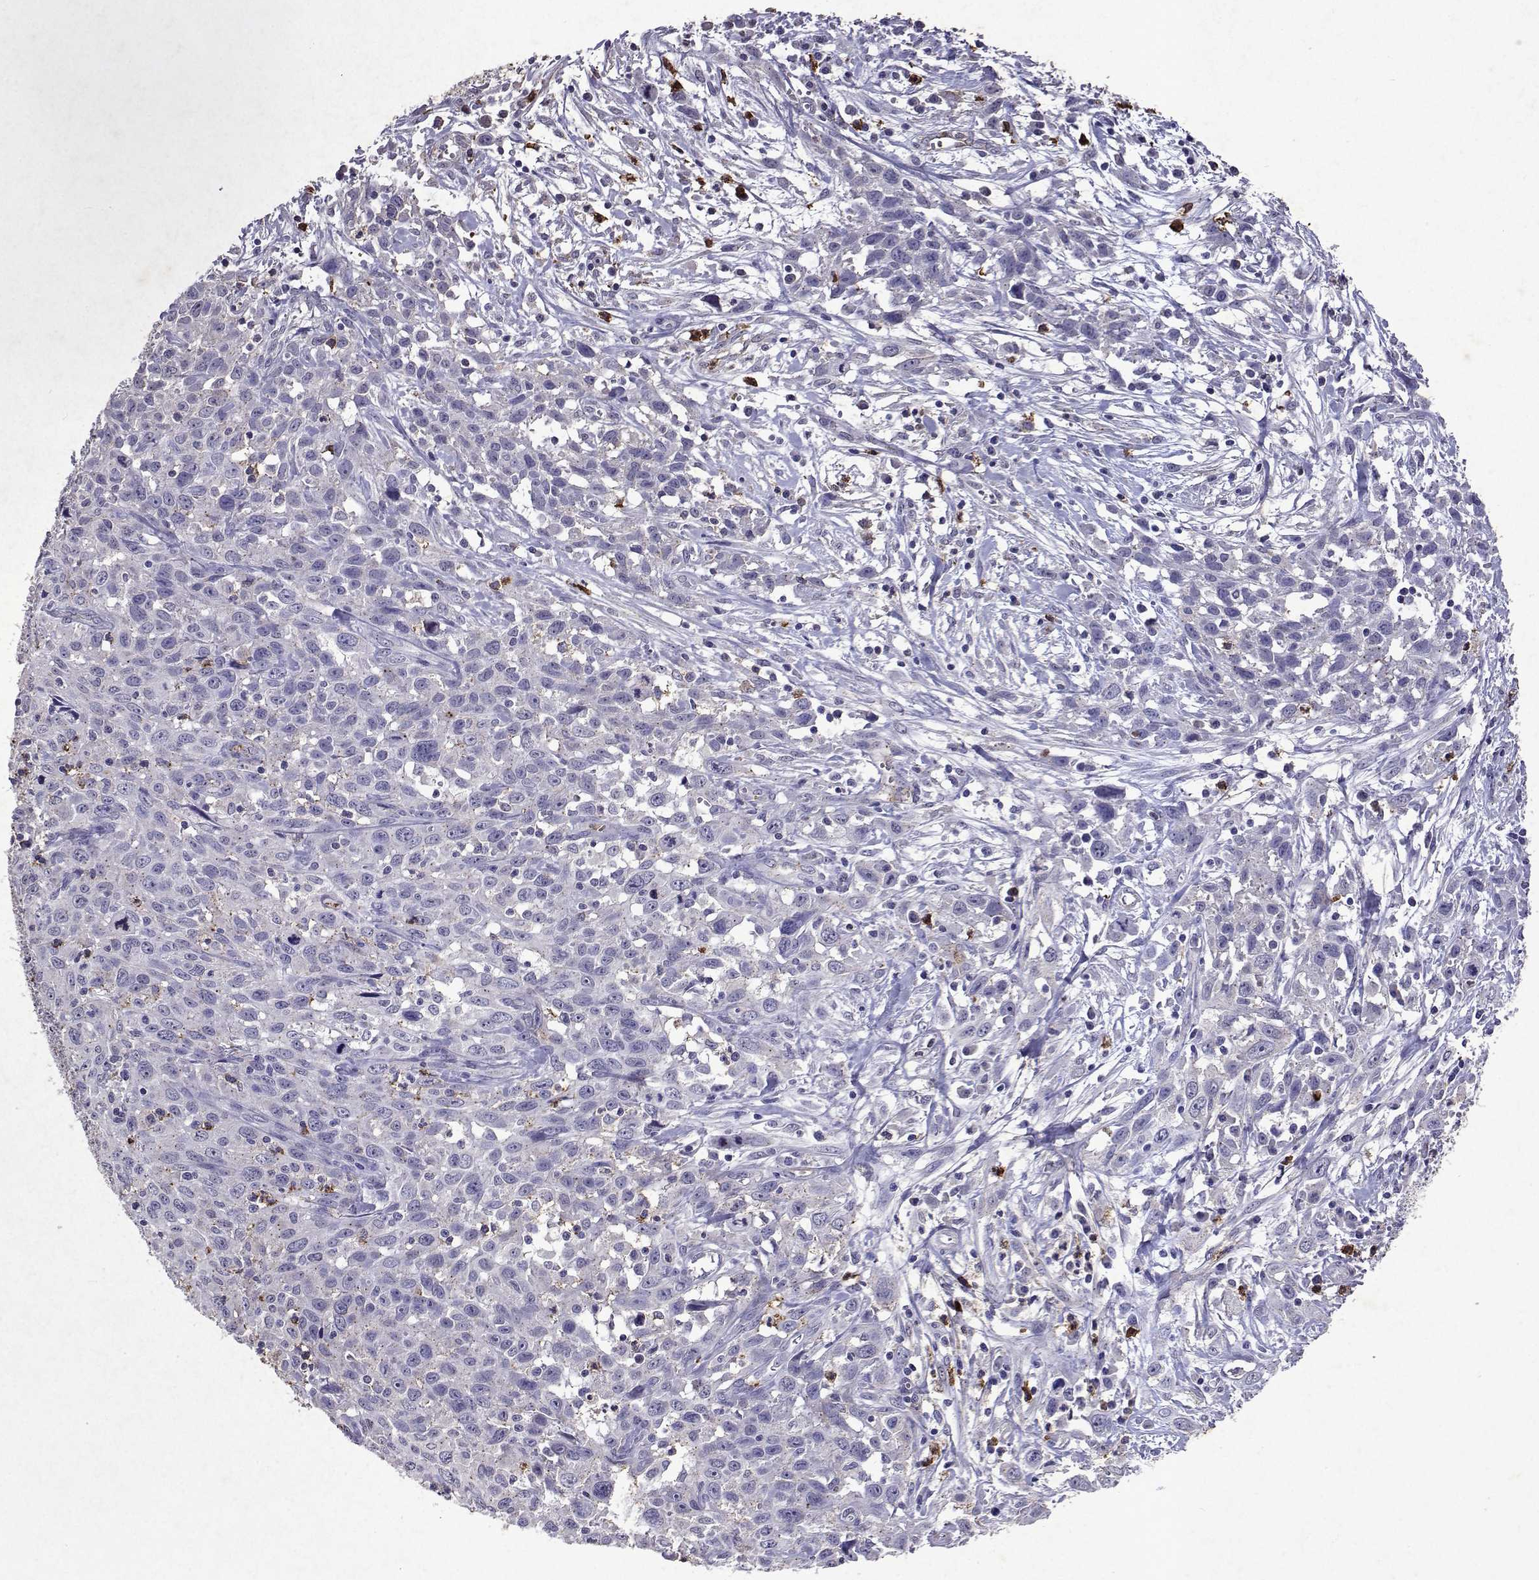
{"staining": {"intensity": "negative", "quantity": "none", "location": "none"}, "tissue": "cervical cancer", "cell_type": "Tumor cells", "image_type": "cancer", "snomed": [{"axis": "morphology", "description": "Squamous cell carcinoma, NOS"}, {"axis": "topography", "description": "Cervix"}], "caption": "Image shows no protein positivity in tumor cells of cervical squamous cell carcinoma tissue.", "gene": "DUSP28", "patient": {"sex": "female", "age": 38}}